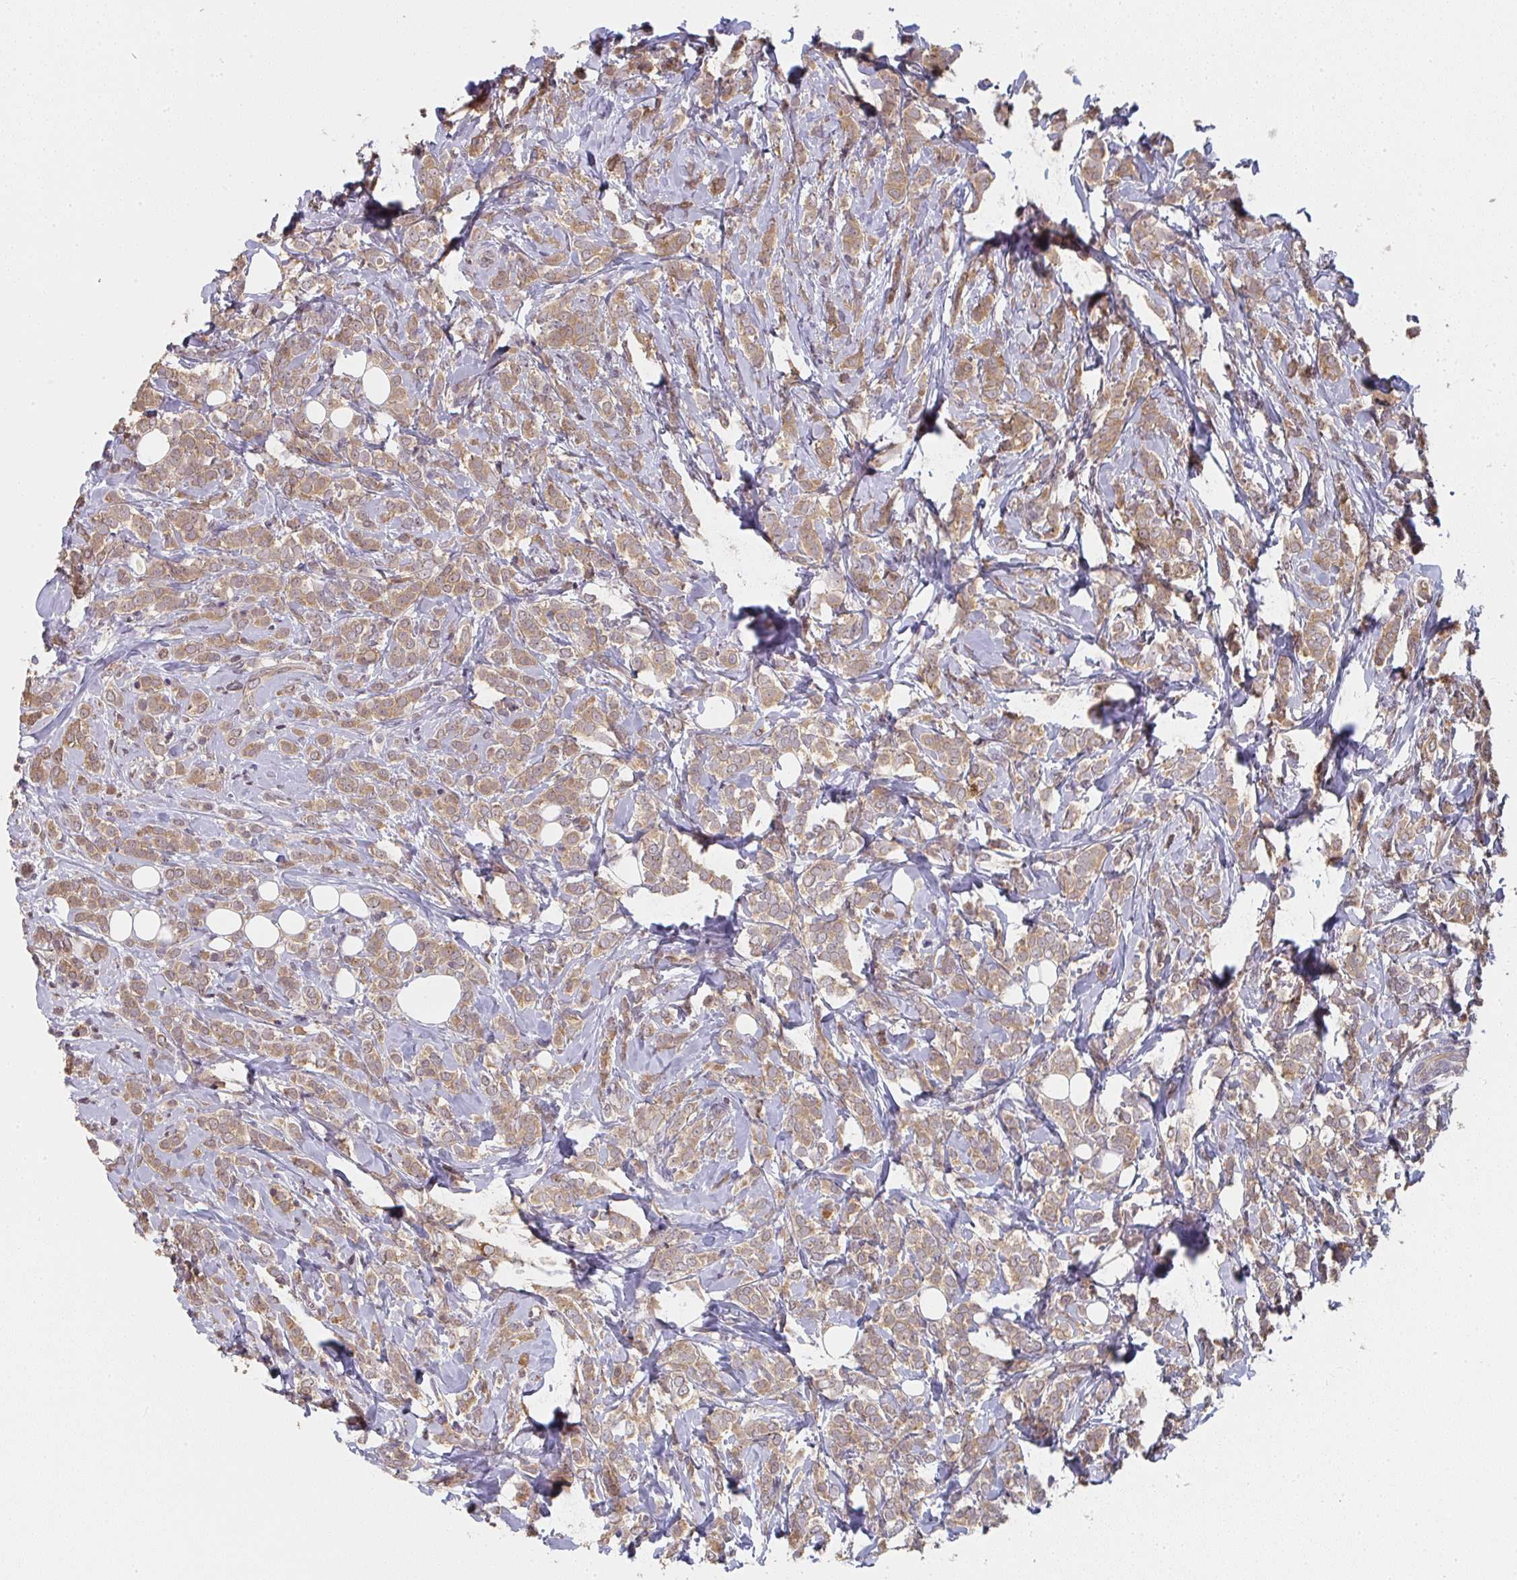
{"staining": {"intensity": "moderate", "quantity": ">75%", "location": "cytoplasmic/membranous"}, "tissue": "breast cancer", "cell_type": "Tumor cells", "image_type": "cancer", "snomed": [{"axis": "morphology", "description": "Lobular carcinoma"}, {"axis": "topography", "description": "Breast"}], "caption": "A brown stain labels moderate cytoplasmic/membranous expression of a protein in lobular carcinoma (breast) tumor cells.", "gene": "RANGRF", "patient": {"sex": "female", "age": 49}}